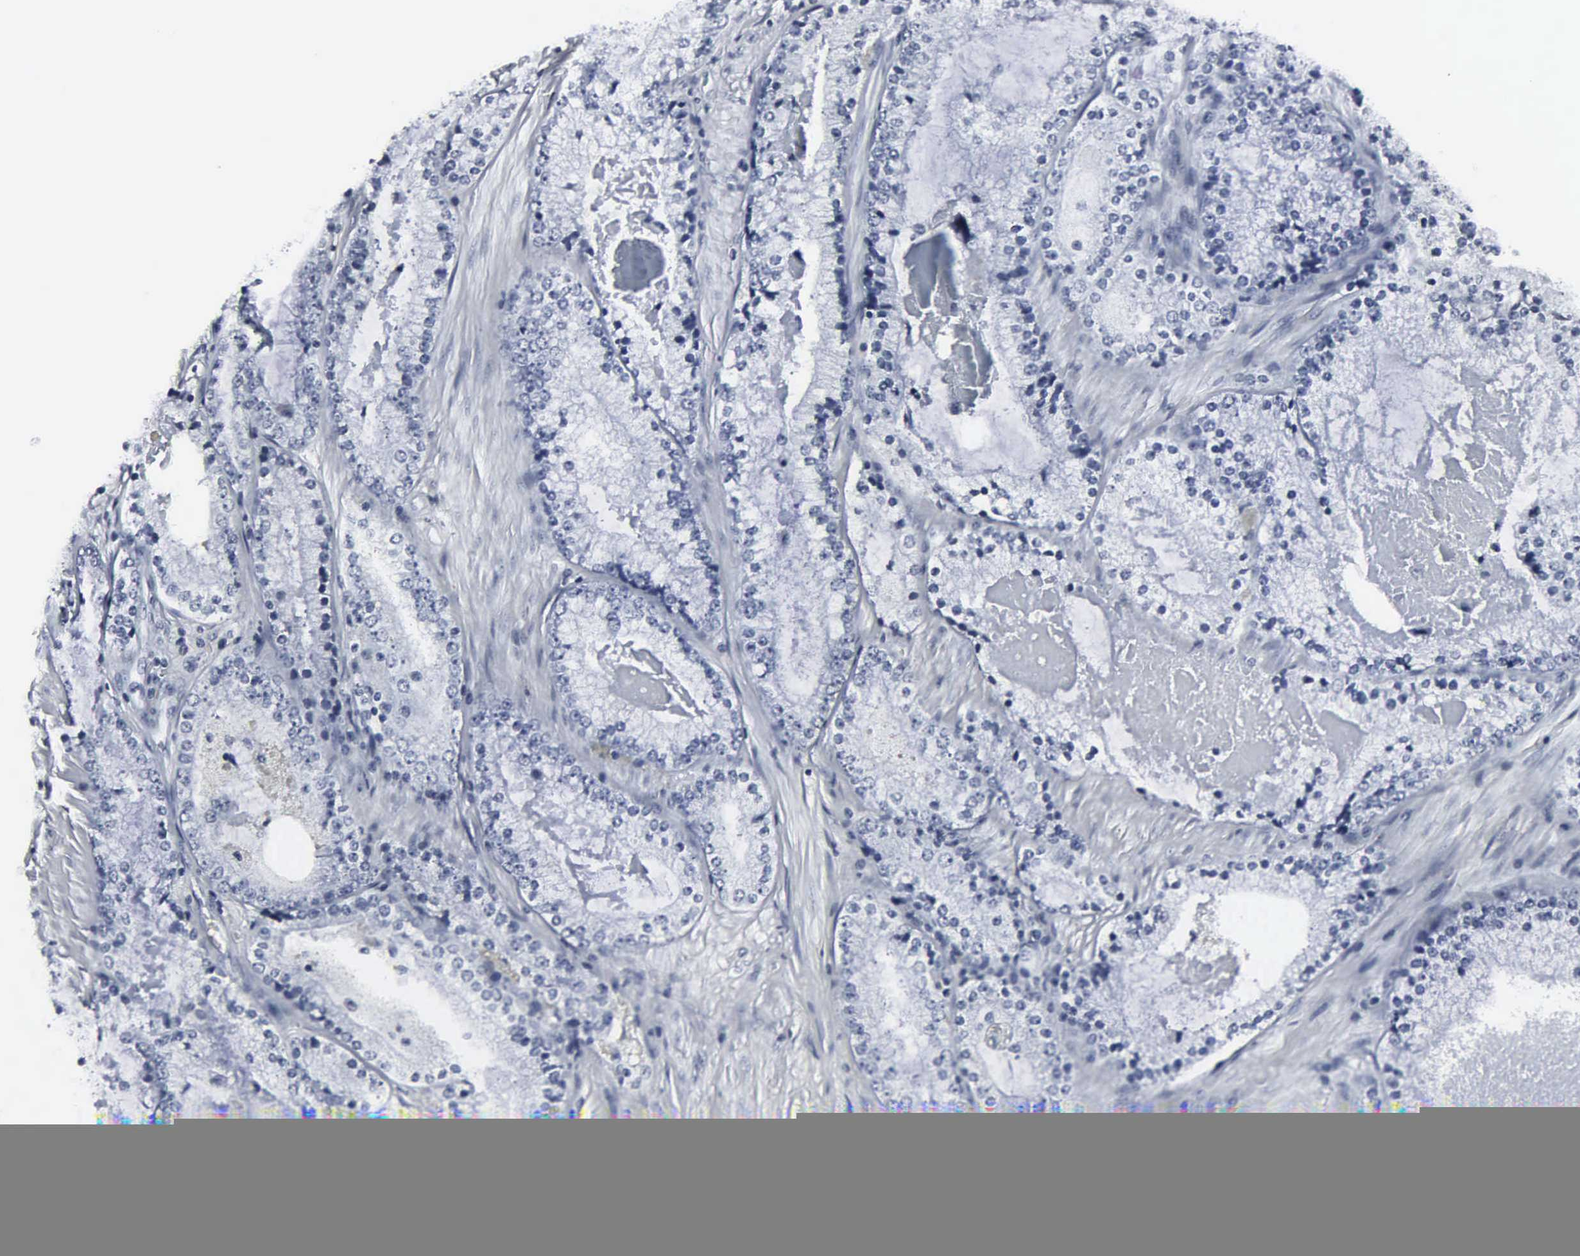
{"staining": {"intensity": "negative", "quantity": "none", "location": "none"}, "tissue": "prostate cancer", "cell_type": "Tumor cells", "image_type": "cancer", "snomed": [{"axis": "morphology", "description": "Adenocarcinoma, High grade"}, {"axis": "topography", "description": "Prostate"}], "caption": "An immunohistochemistry micrograph of prostate cancer is shown. There is no staining in tumor cells of prostate cancer.", "gene": "DGCR2", "patient": {"sex": "male", "age": 63}}